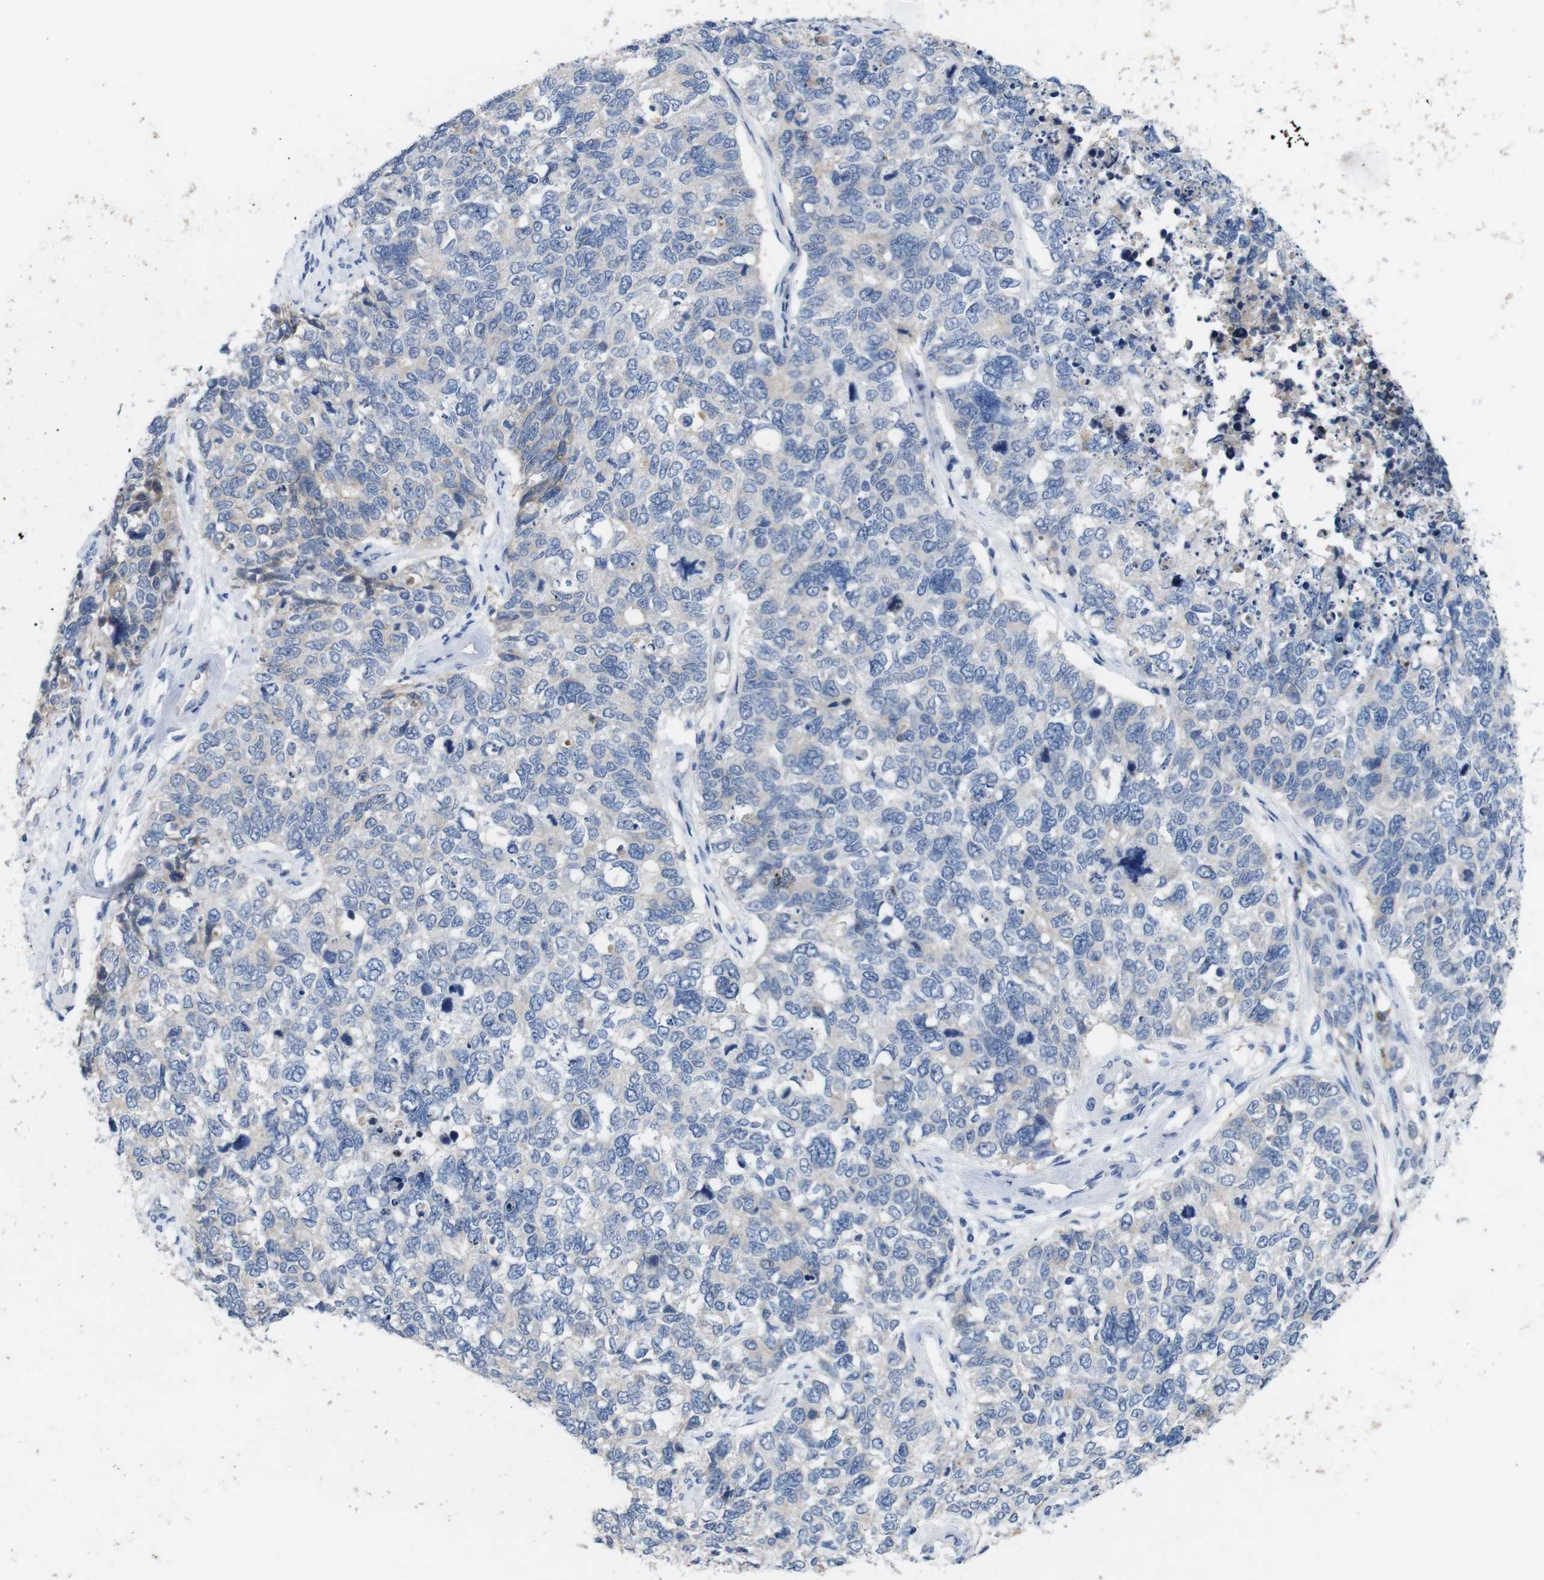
{"staining": {"intensity": "negative", "quantity": "none", "location": "none"}, "tissue": "cervical cancer", "cell_type": "Tumor cells", "image_type": "cancer", "snomed": [{"axis": "morphology", "description": "Squamous cell carcinoma, NOS"}, {"axis": "topography", "description": "Cervix"}], "caption": "Immunohistochemistry of cervical cancer exhibits no positivity in tumor cells.", "gene": "C1RL", "patient": {"sex": "female", "age": 63}}